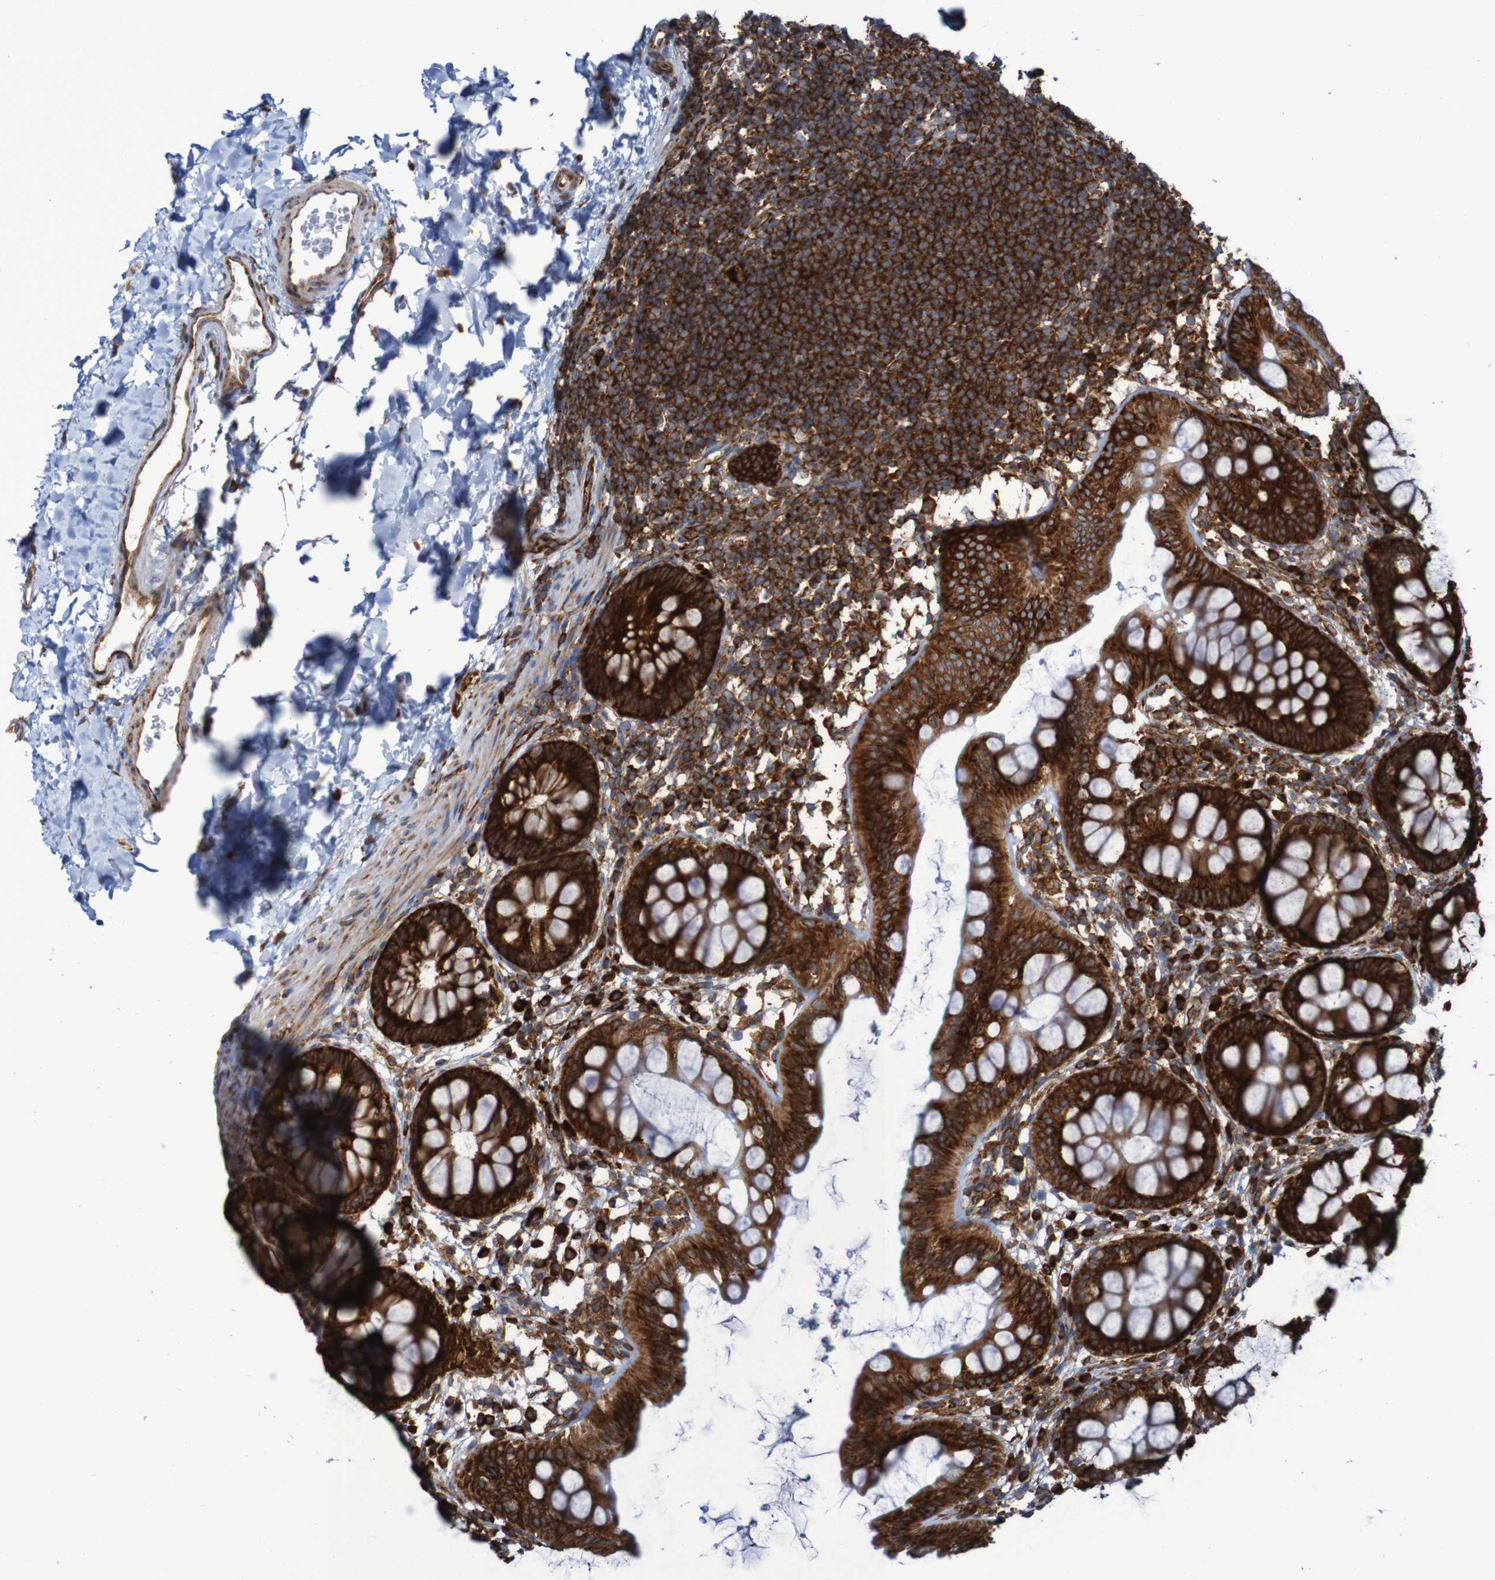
{"staining": {"intensity": "strong", "quantity": ">75%", "location": "cytoplasmic/membranous"}, "tissue": "rectum", "cell_type": "Glandular cells", "image_type": "normal", "snomed": [{"axis": "morphology", "description": "Normal tissue, NOS"}, {"axis": "topography", "description": "Rectum"}], "caption": "Strong cytoplasmic/membranous protein positivity is identified in approximately >75% of glandular cells in rectum. (IHC, brightfield microscopy, high magnification).", "gene": "RPL10", "patient": {"sex": "female", "age": 24}}